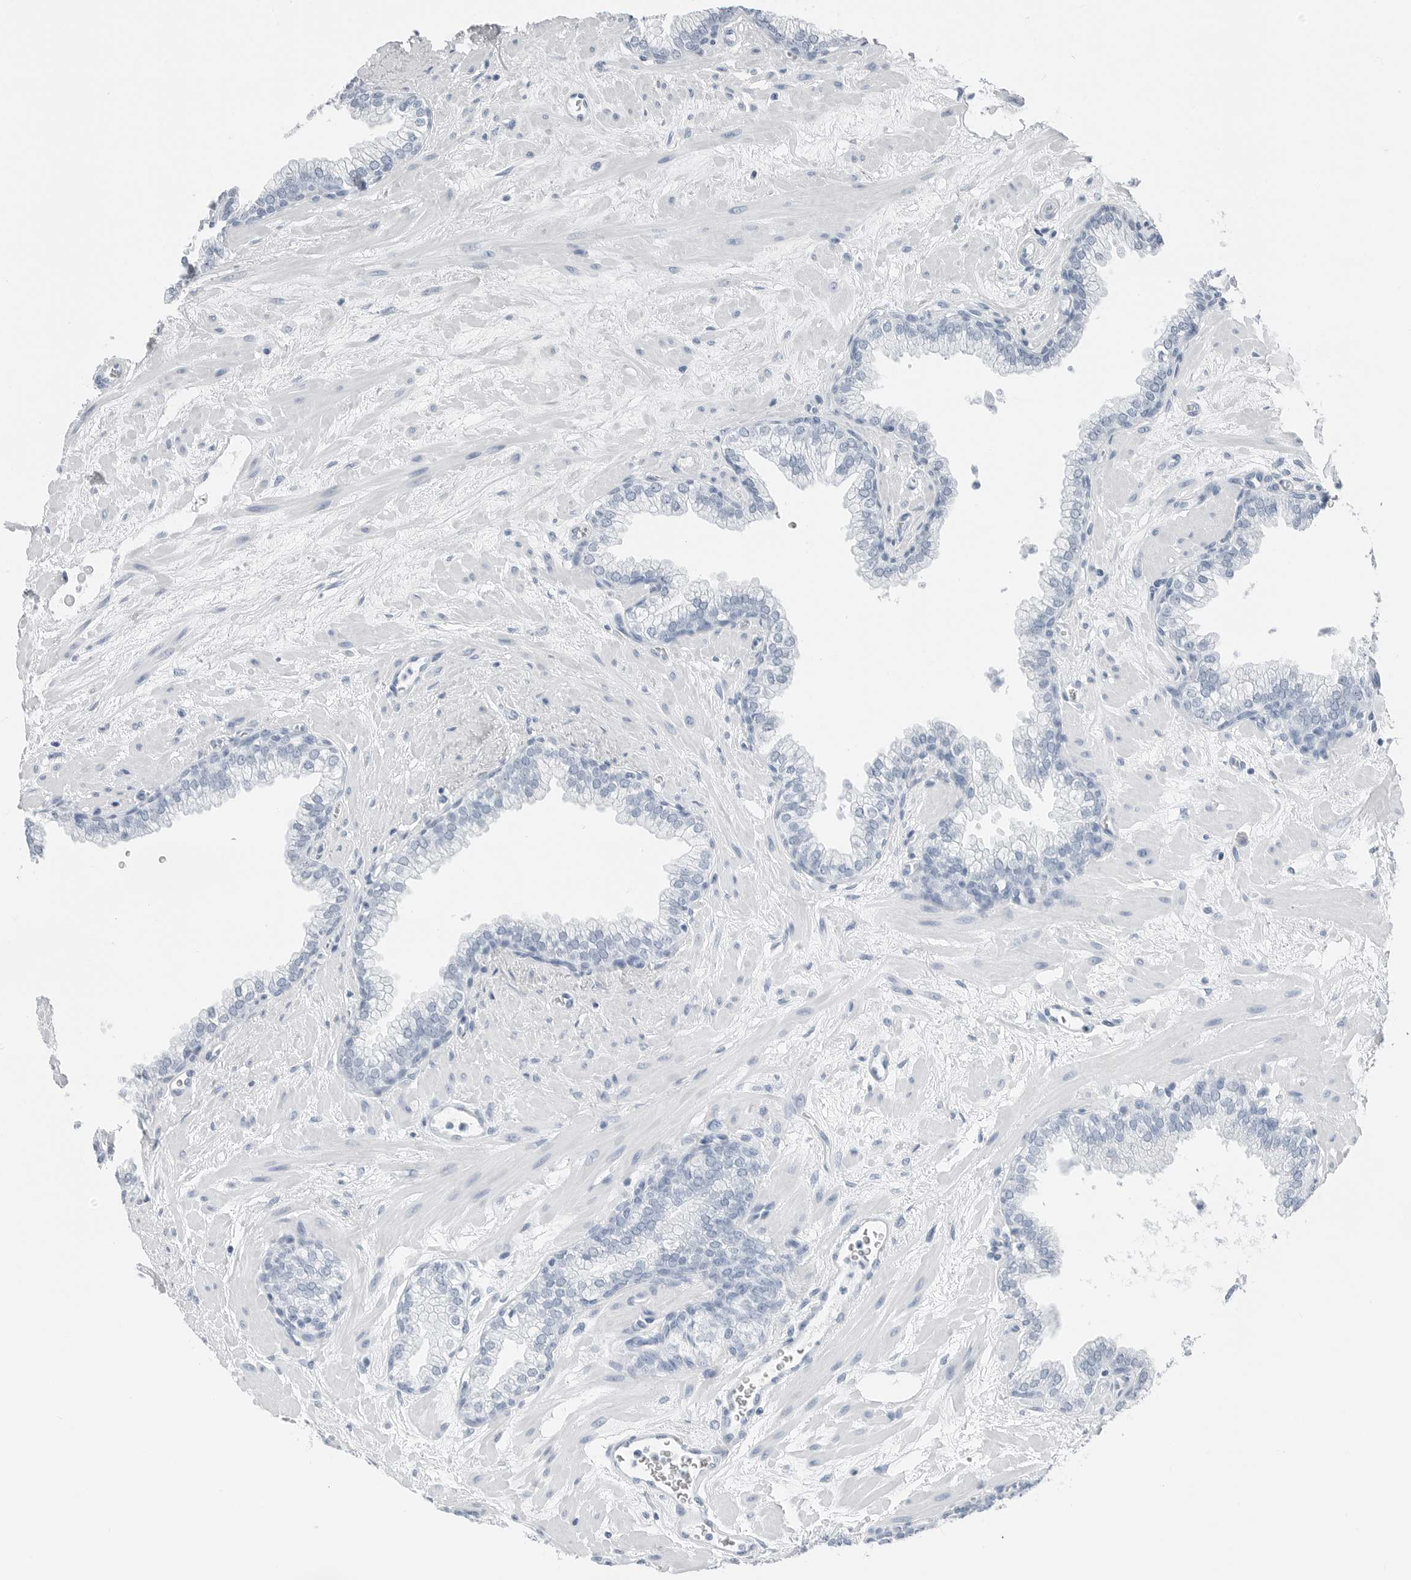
{"staining": {"intensity": "negative", "quantity": "none", "location": "none"}, "tissue": "prostate", "cell_type": "Glandular cells", "image_type": "normal", "snomed": [{"axis": "morphology", "description": "Normal tissue, NOS"}, {"axis": "morphology", "description": "Urothelial carcinoma, Low grade"}, {"axis": "topography", "description": "Urinary bladder"}, {"axis": "topography", "description": "Prostate"}], "caption": "This image is of unremarkable prostate stained with immunohistochemistry to label a protein in brown with the nuclei are counter-stained blue. There is no positivity in glandular cells. Brightfield microscopy of IHC stained with DAB (3,3'-diaminobenzidine) (brown) and hematoxylin (blue), captured at high magnification.", "gene": "SLPI", "patient": {"sex": "male", "age": 60}}